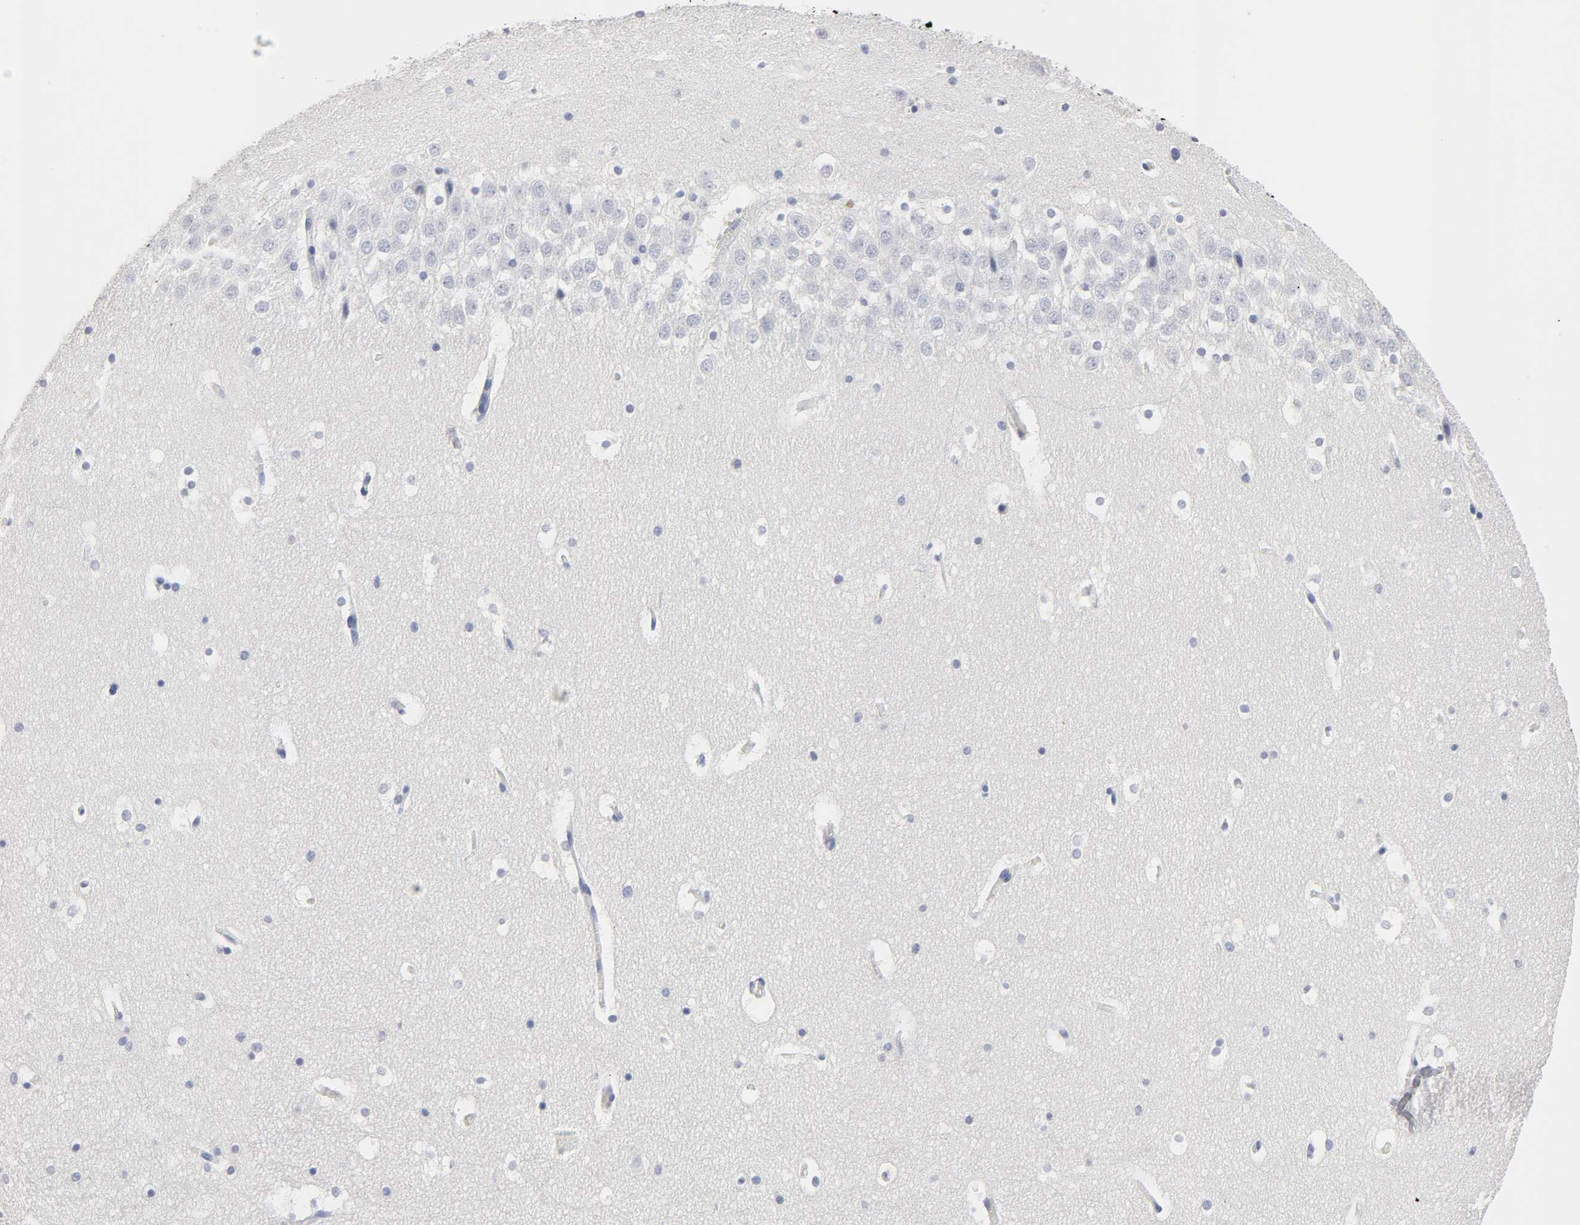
{"staining": {"intensity": "negative", "quantity": "none", "location": "none"}, "tissue": "hippocampus", "cell_type": "Glial cells", "image_type": "normal", "snomed": [{"axis": "morphology", "description": "Normal tissue, NOS"}, {"axis": "topography", "description": "Hippocampus"}], "caption": "Immunohistochemistry image of benign hippocampus stained for a protein (brown), which exhibits no staining in glial cells. (Stains: DAB immunohistochemistry (IHC) with hematoxylin counter stain, Microscopy: brightfield microscopy at high magnification).", "gene": "SLCO1B3", "patient": {"sex": "male", "age": 45}}